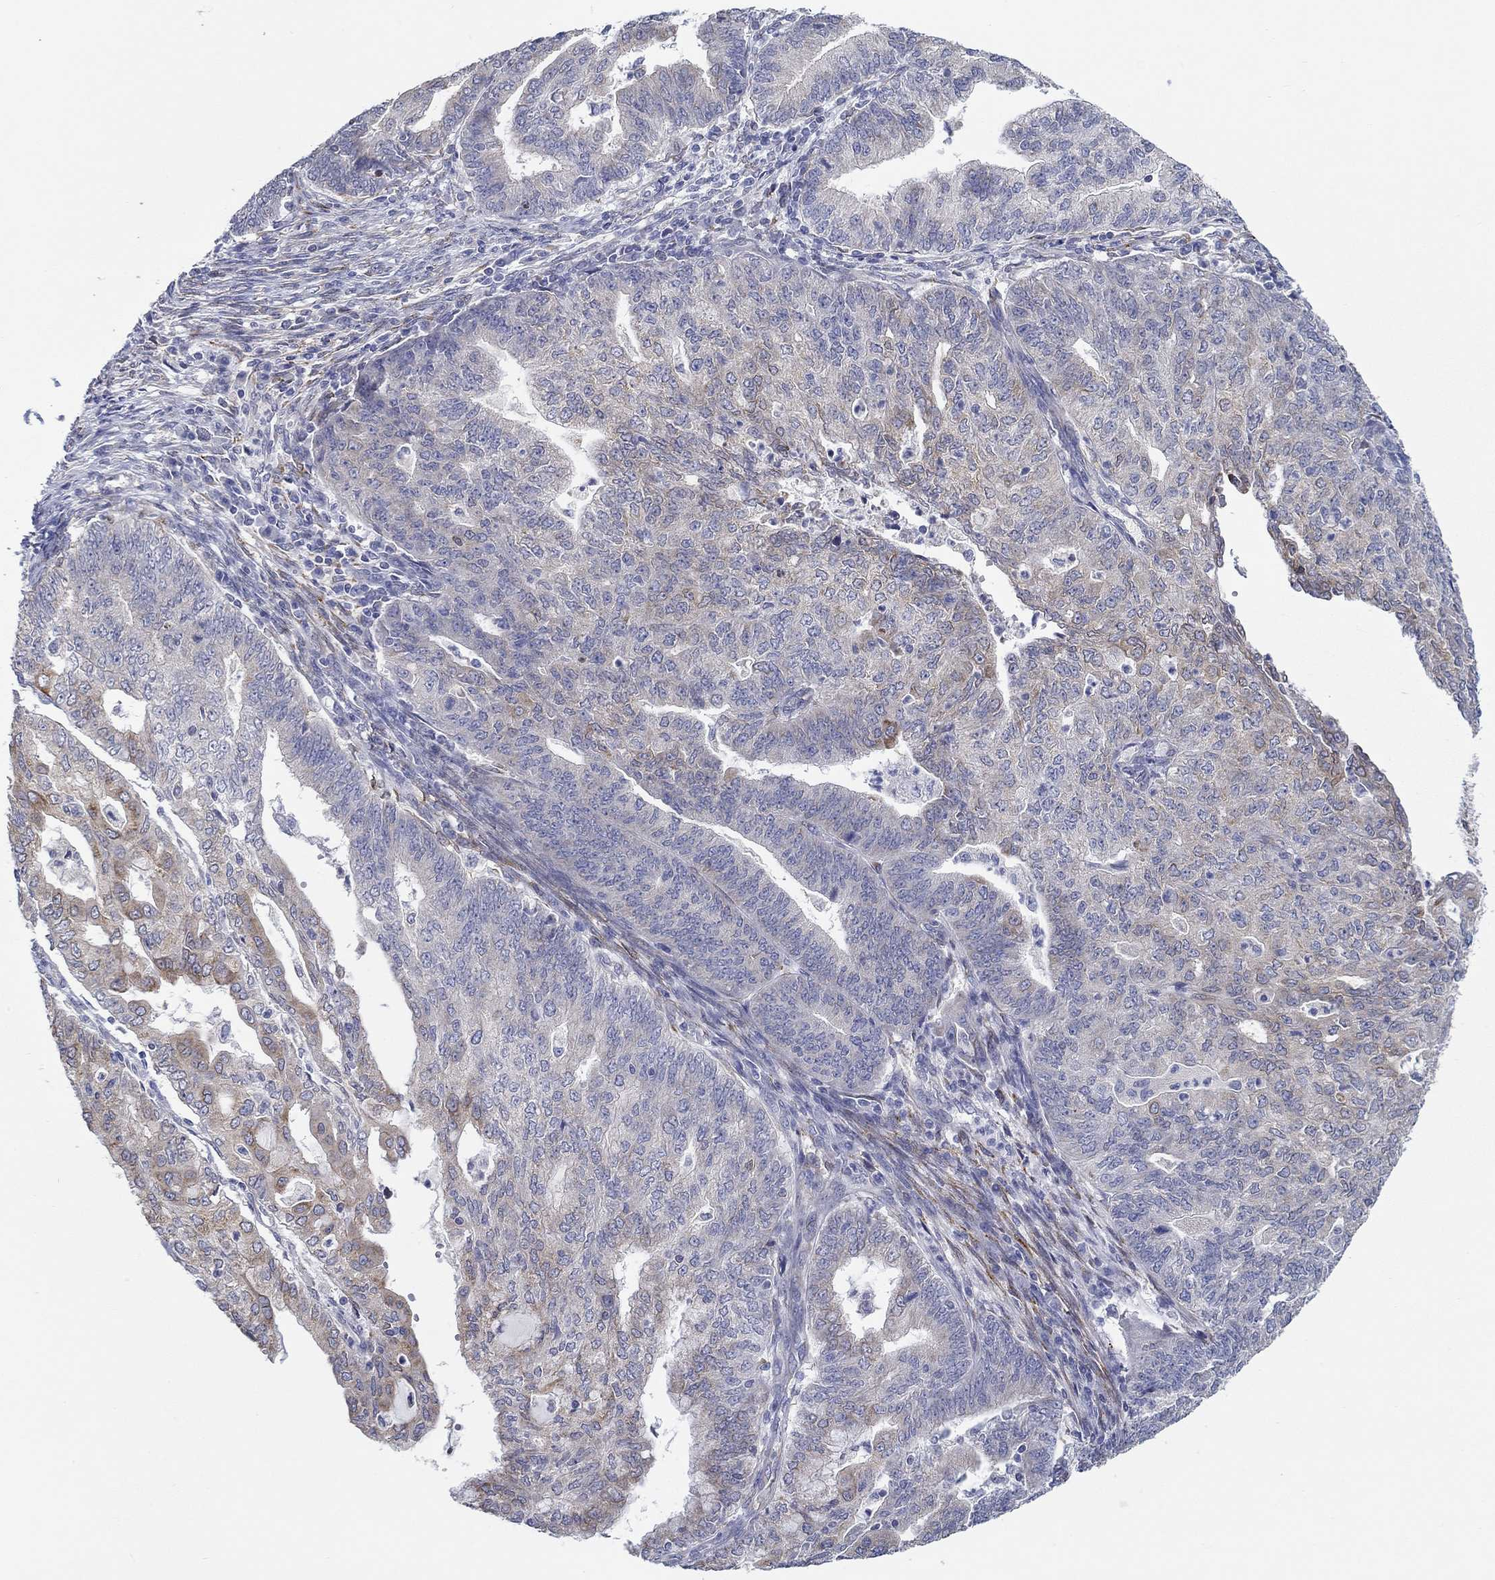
{"staining": {"intensity": "strong", "quantity": "<25%", "location": "cytoplasmic/membranous"}, "tissue": "endometrial cancer", "cell_type": "Tumor cells", "image_type": "cancer", "snomed": [{"axis": "morphology", "description": "Adenocarcinoma, NOS"}, {"axis": "topography", "description": "Endometrium"}], "caption": "A brown stain shows strong cytoplasmic/membranous expression of a protein in human endometrial cancer (adenocarcinoma) tumor cells.", "gene": "ERMP1", "patient": {"sex": "female", "age": 82}}